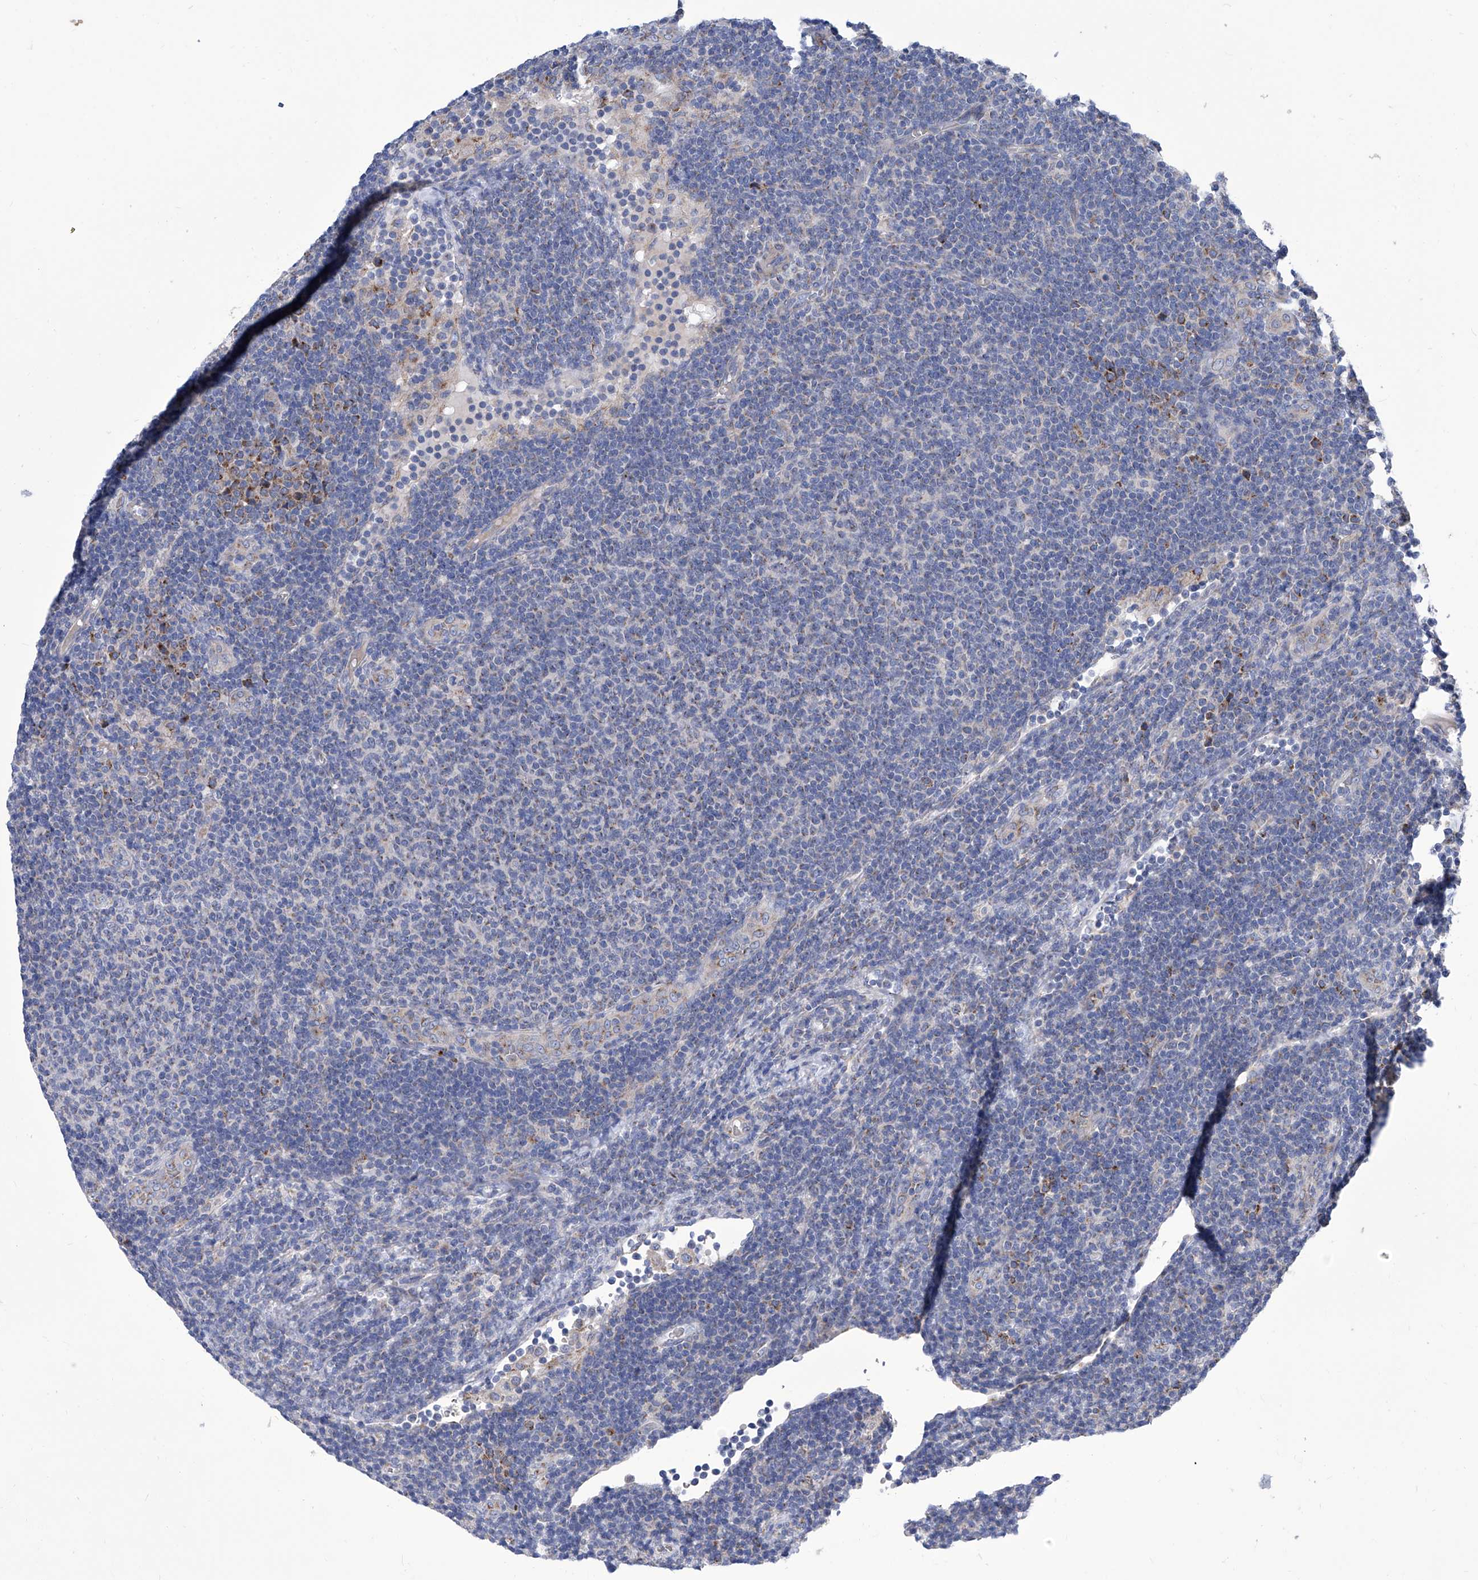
{"staining": {"intensity": "negative", "quantity": "none", "location": "none"}, "tissue": "lymphoma", "cell_type": "Tumor cells", "image_type": "cancer", "snomed": [{"axis": "morphology", "description": "Malignant lymphoma, non-Hodgkin's type, Low grade"}, {"axis": "topography", "description": "Lymph node"}], "caption": "Malignant lymphoma, non-Hodgkin's type (low-grade) was stained to show a protein in brown. There is no significant expression in tumor cells. The staining is performed using DAB brown chromogen with nuclei counter-stained in using hematoxylin.", "gene": "TJAP1", "patient": {"sex": "male", "age": 66}}